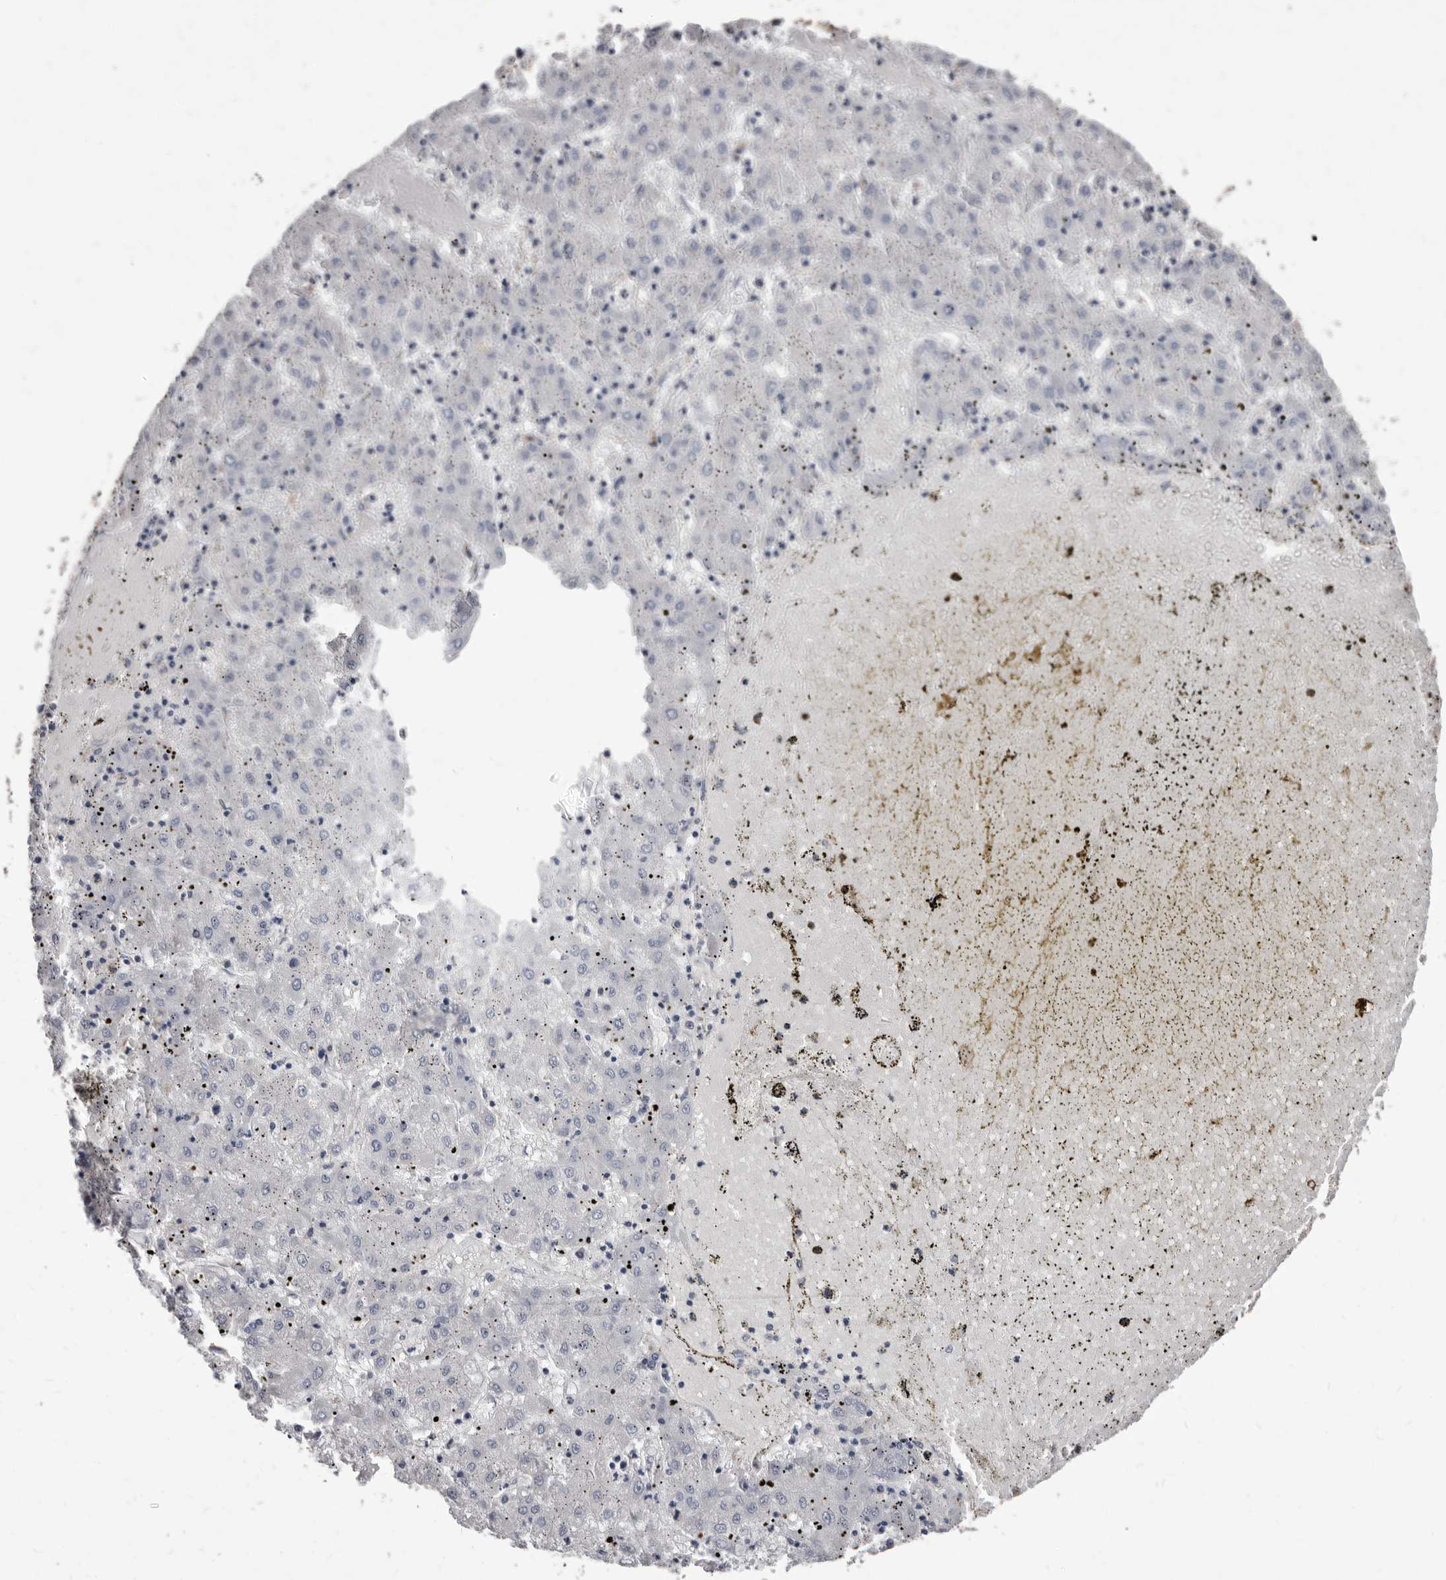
{"staining": {"intensity": "negative", "quantity": "none", "location": "none"}, "tissue": "liver cancer", "cell_type": "Tumor cells", "image_type": "cancer", "snomed": [{"axis": "morphology", "description": "Carcinoma, Hepatocellular, NOS"}, {"axis": "topography", "description": "Liver"}], "caption": "The IHC image has no significant expression in tumor cells of liver cancer tissue.", "gene": "NIBAN1", "patient": {"sex": "male", "age": 72}}